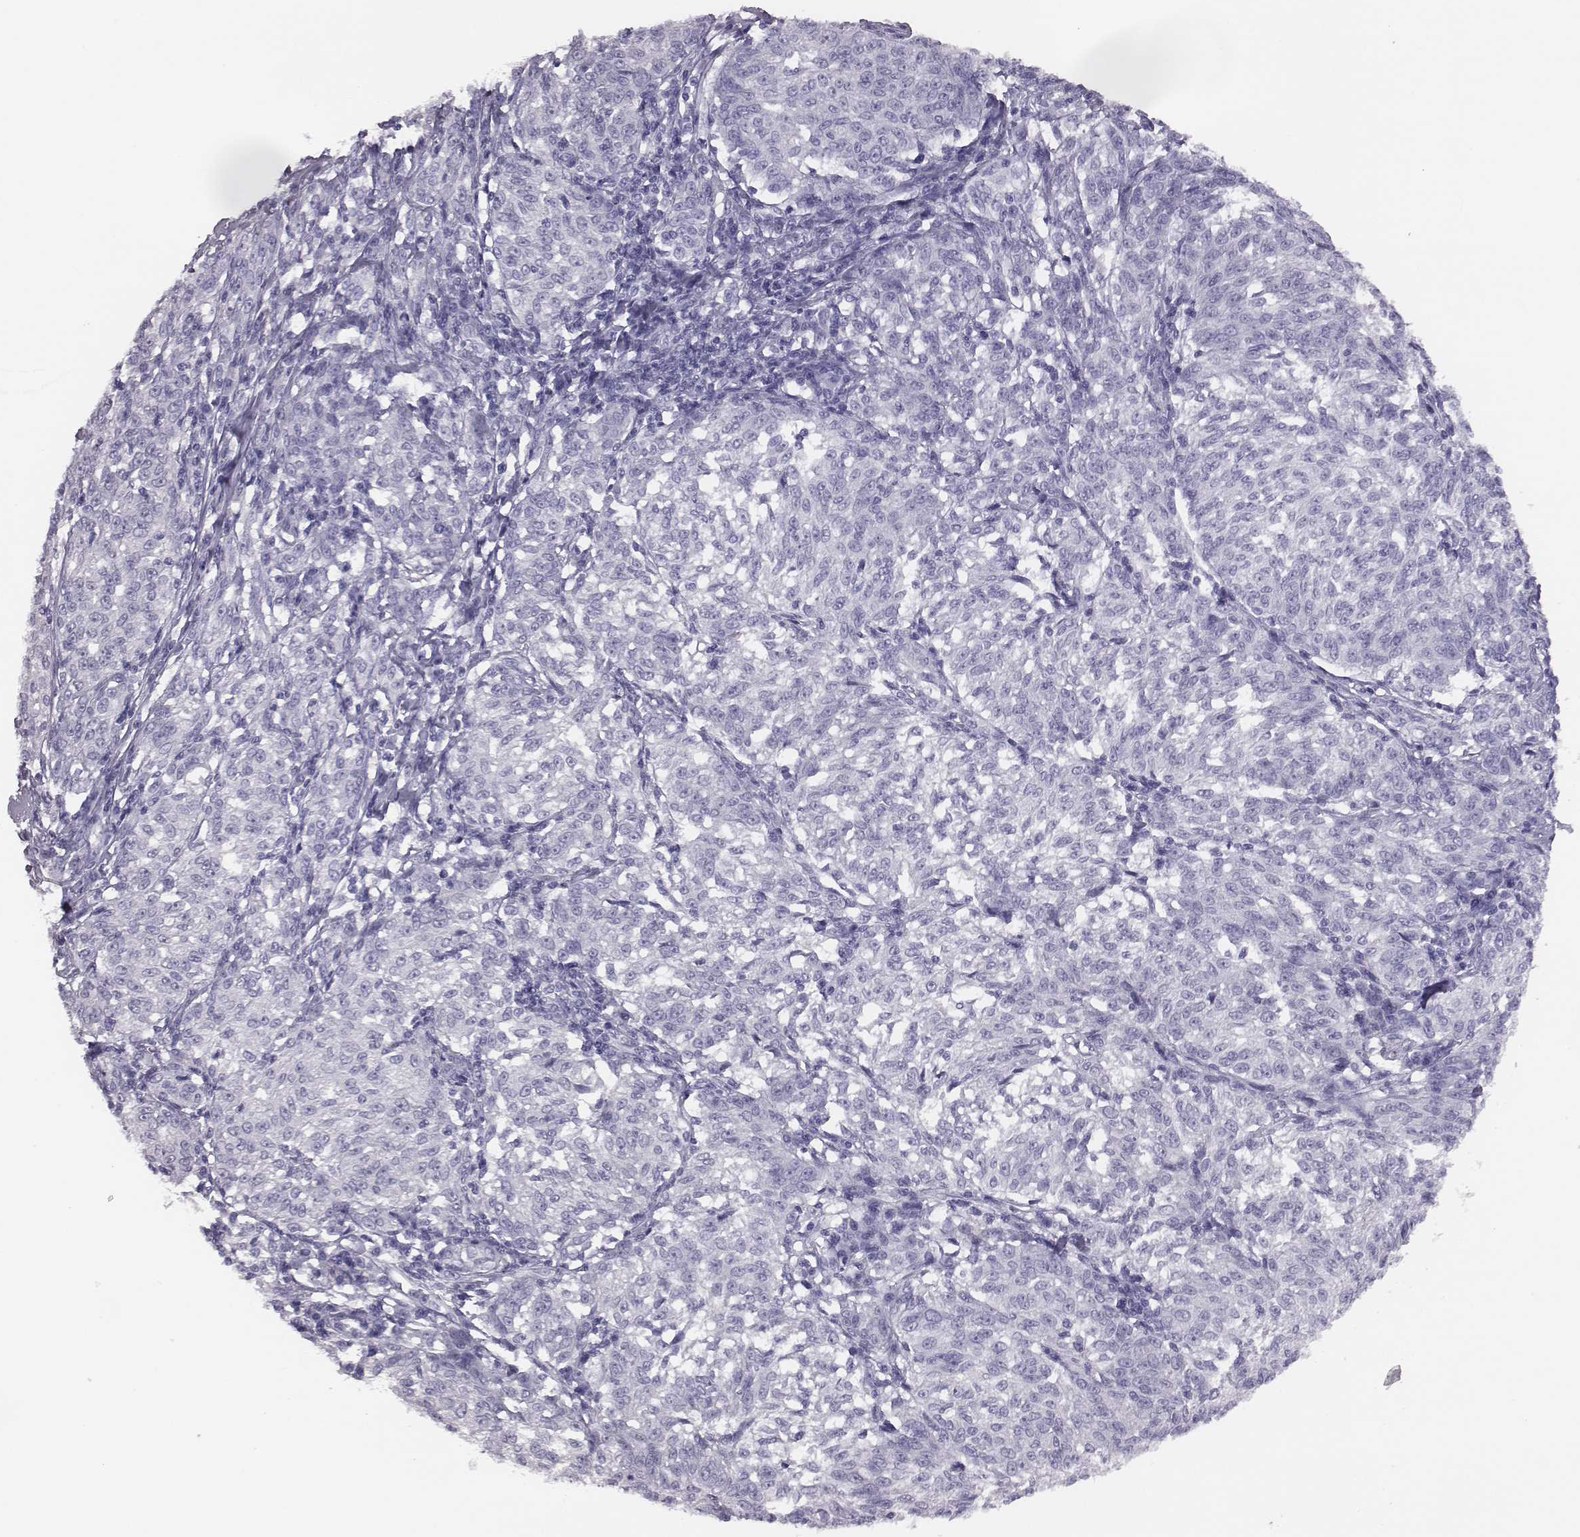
{"staining": {"intensity": "negative", "quantity": "none", "location": "none"}, "tissue": "melanoma", "cell_type": "Tumor cells", "image_type": "cancer", "snomed": [{"axis": "morphology", "description": "Malignant melanoma, NOS"}, {"axis": "topography", "description": "Skin"}], "caption": "Melanoma was stained to show a protein in brown. There is no significant positivity in tumor cells.", "gene": "ACOD1", "patient": {"sex": "female", "age": 72}}